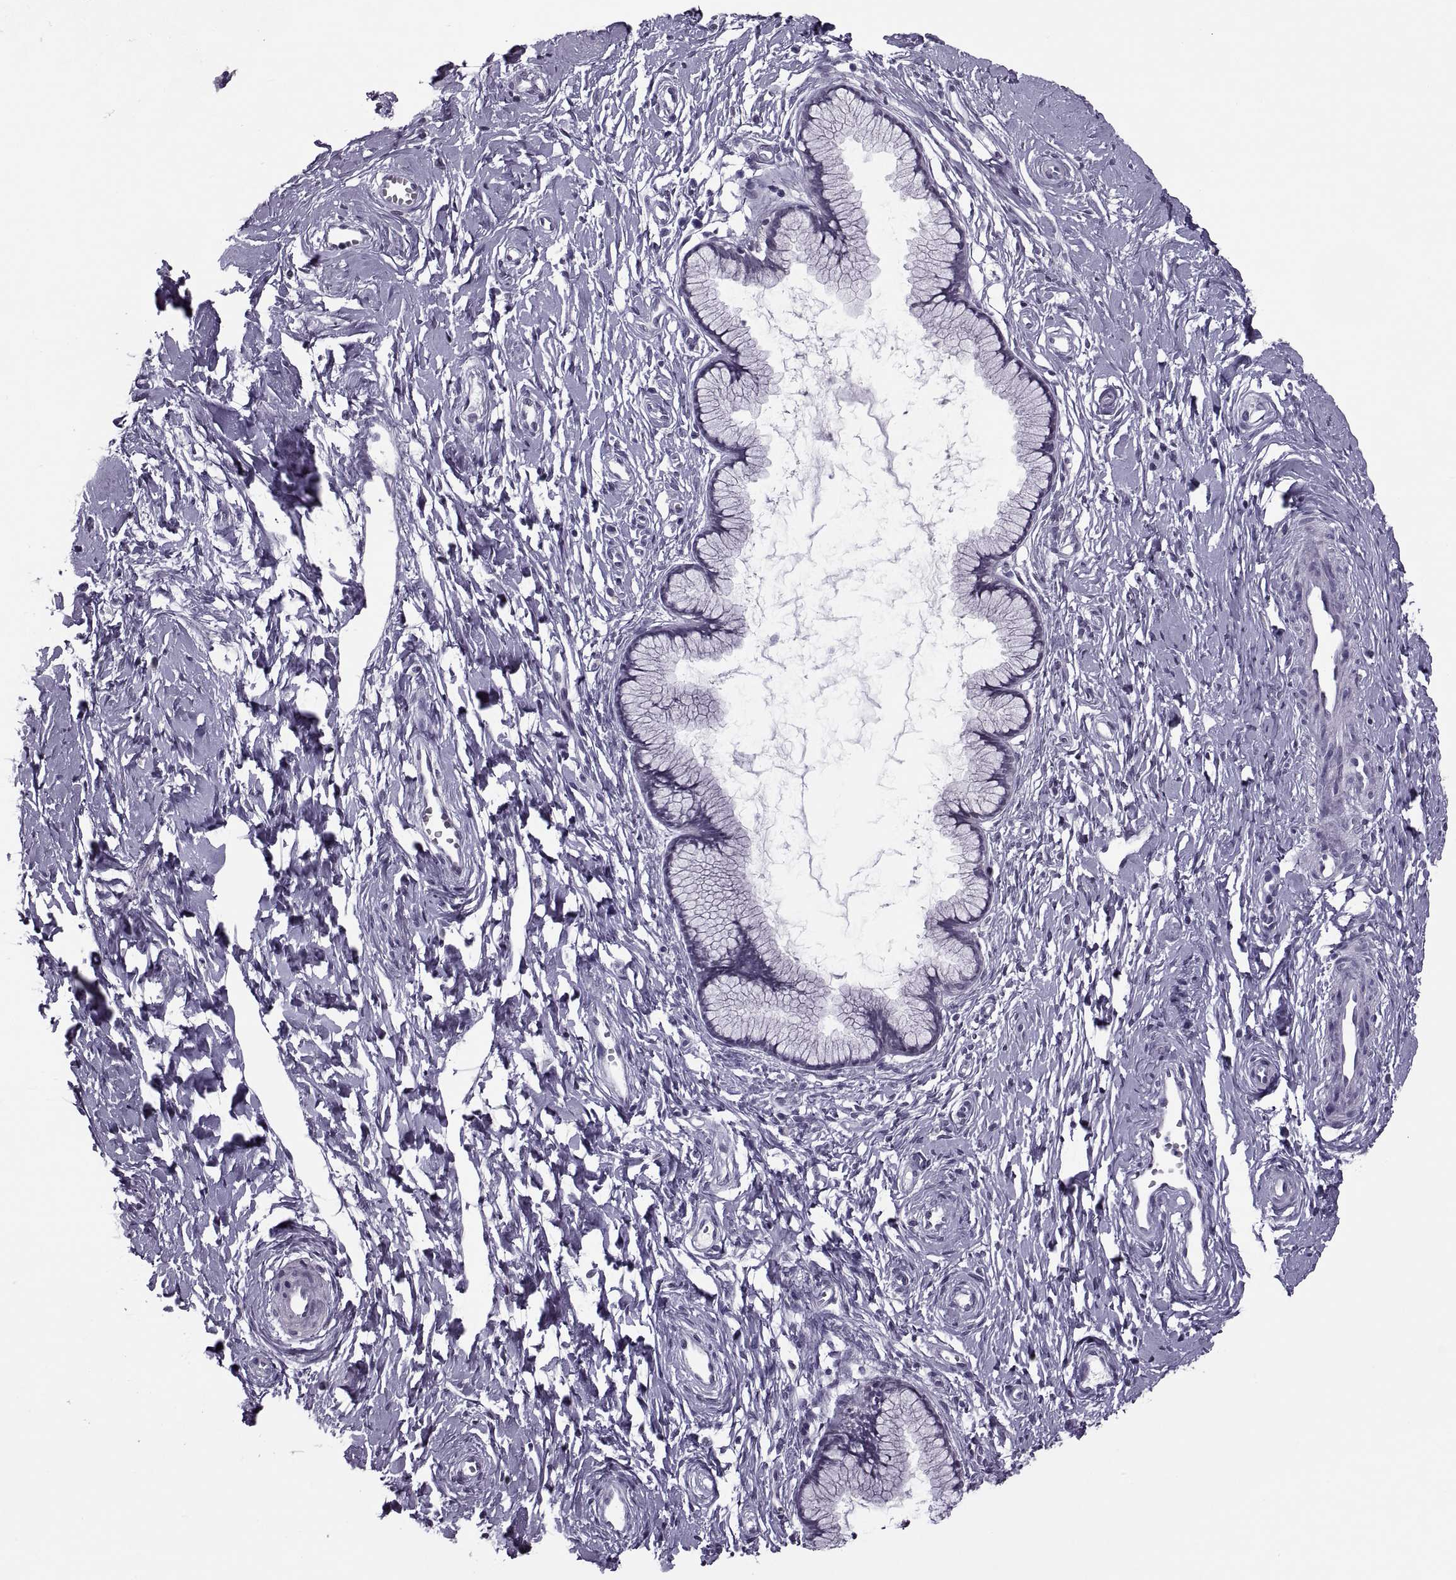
{"staining": {"intensity": "negative", "quantity": "none", "location": "none"}, "tissue": "cervix", "cell_type": "Glandular cells", "image_type": "normal", "snomed": [{"axis": "morphology", "description": "Normal tissue, NOS"}, {"axis": "topography", "description": "Cervix"}], "caption": "This micrograph is of benign cervix stained with immunohistochemistry to label a protein in brown with the nuclei are counter-stained blue. There is no positivity in glandular cells. (DAB immunohistochemistry, high magnification).", "gene": "TBC1D3B", "patient": {"sex": "female", "age": 40}}